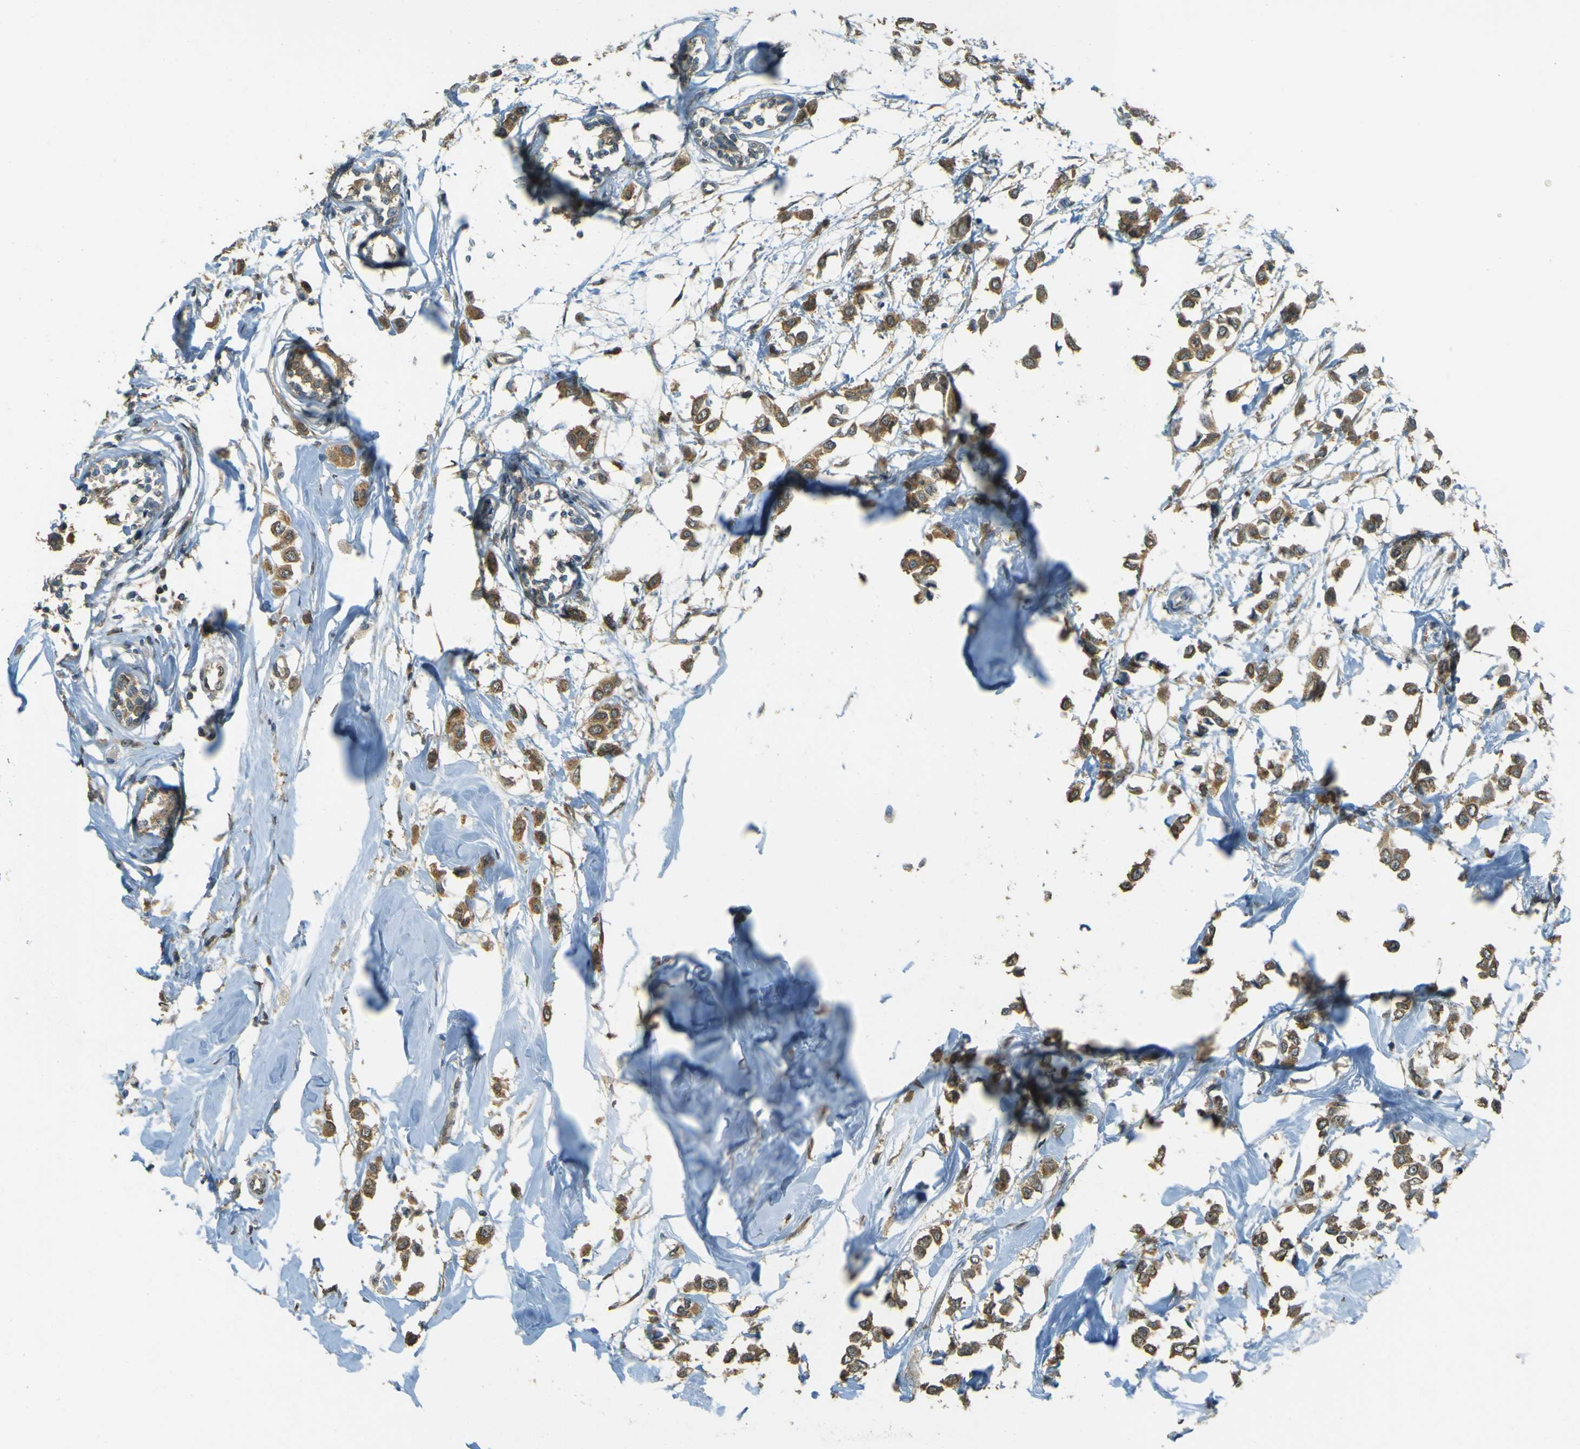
{"staining": {"intensity": "moderate", "quantity": ">75%", "location": "cytoplasmic/membranous"}, "tissue": "breast cancer", "cell_type": "Tumor cells", "image_type": "cancer", "snomed": [{"axis": "morphology", "description": "Lobular carcinoma"}, {"axis": "topography", "description": "Breast"}], "caption": "Immunohistochemistry histopathology image of neoplastic tissue: human breast cancer (lobular carcinoma) stained using IHC reveals medium levels of moderate protein expression localized specifically in the cytoplasmic/membranous of tumor cells, appearing as a cytoplasmic/membranous brown color.", "gene": "GOLGA1", "patient": {"sex": "female", "age": 51}}